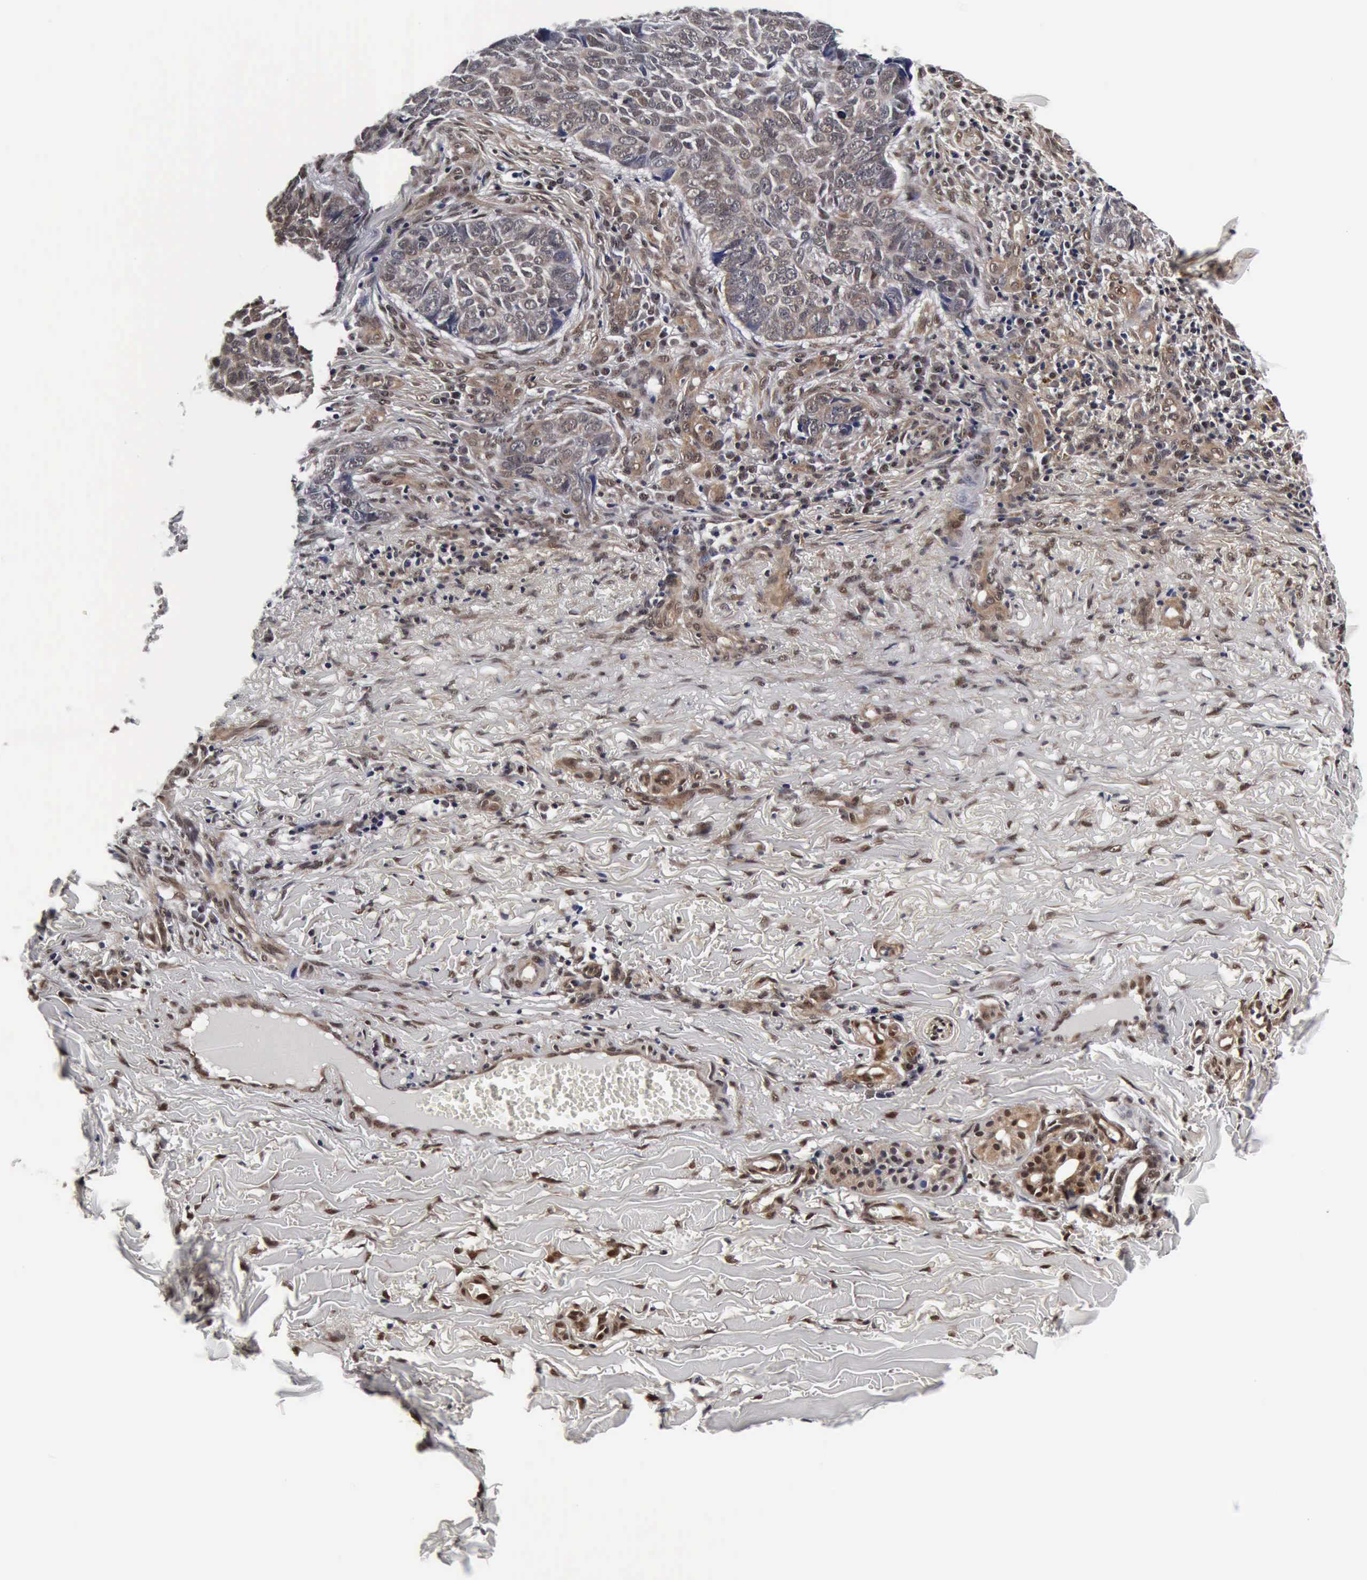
{"staining": {"intensity": "weak", "quantity": "25%-75%", "location": "cytoplasmic/membranous,nuclear"}, "tissue": "skin cancer", "cell_type": "Tumor cells", "image_type": "cancer", "snomed": [{"axis": "morphology", "description": "Basal cell carcinoma"}, {"axis": "topography", "description": "Skin"}], "caption": "Weak cytoplasmic/membranous and nuclear positivity is identified in about 25%-75% of tumor cells in skin cancer. The protein of interest is stained brown, and the nuclei are stained in blue (DAB IHC with brightfield microscopy, high magnification).", "gene": "UBC", "patient": {"sex": "male", "age": 81}}